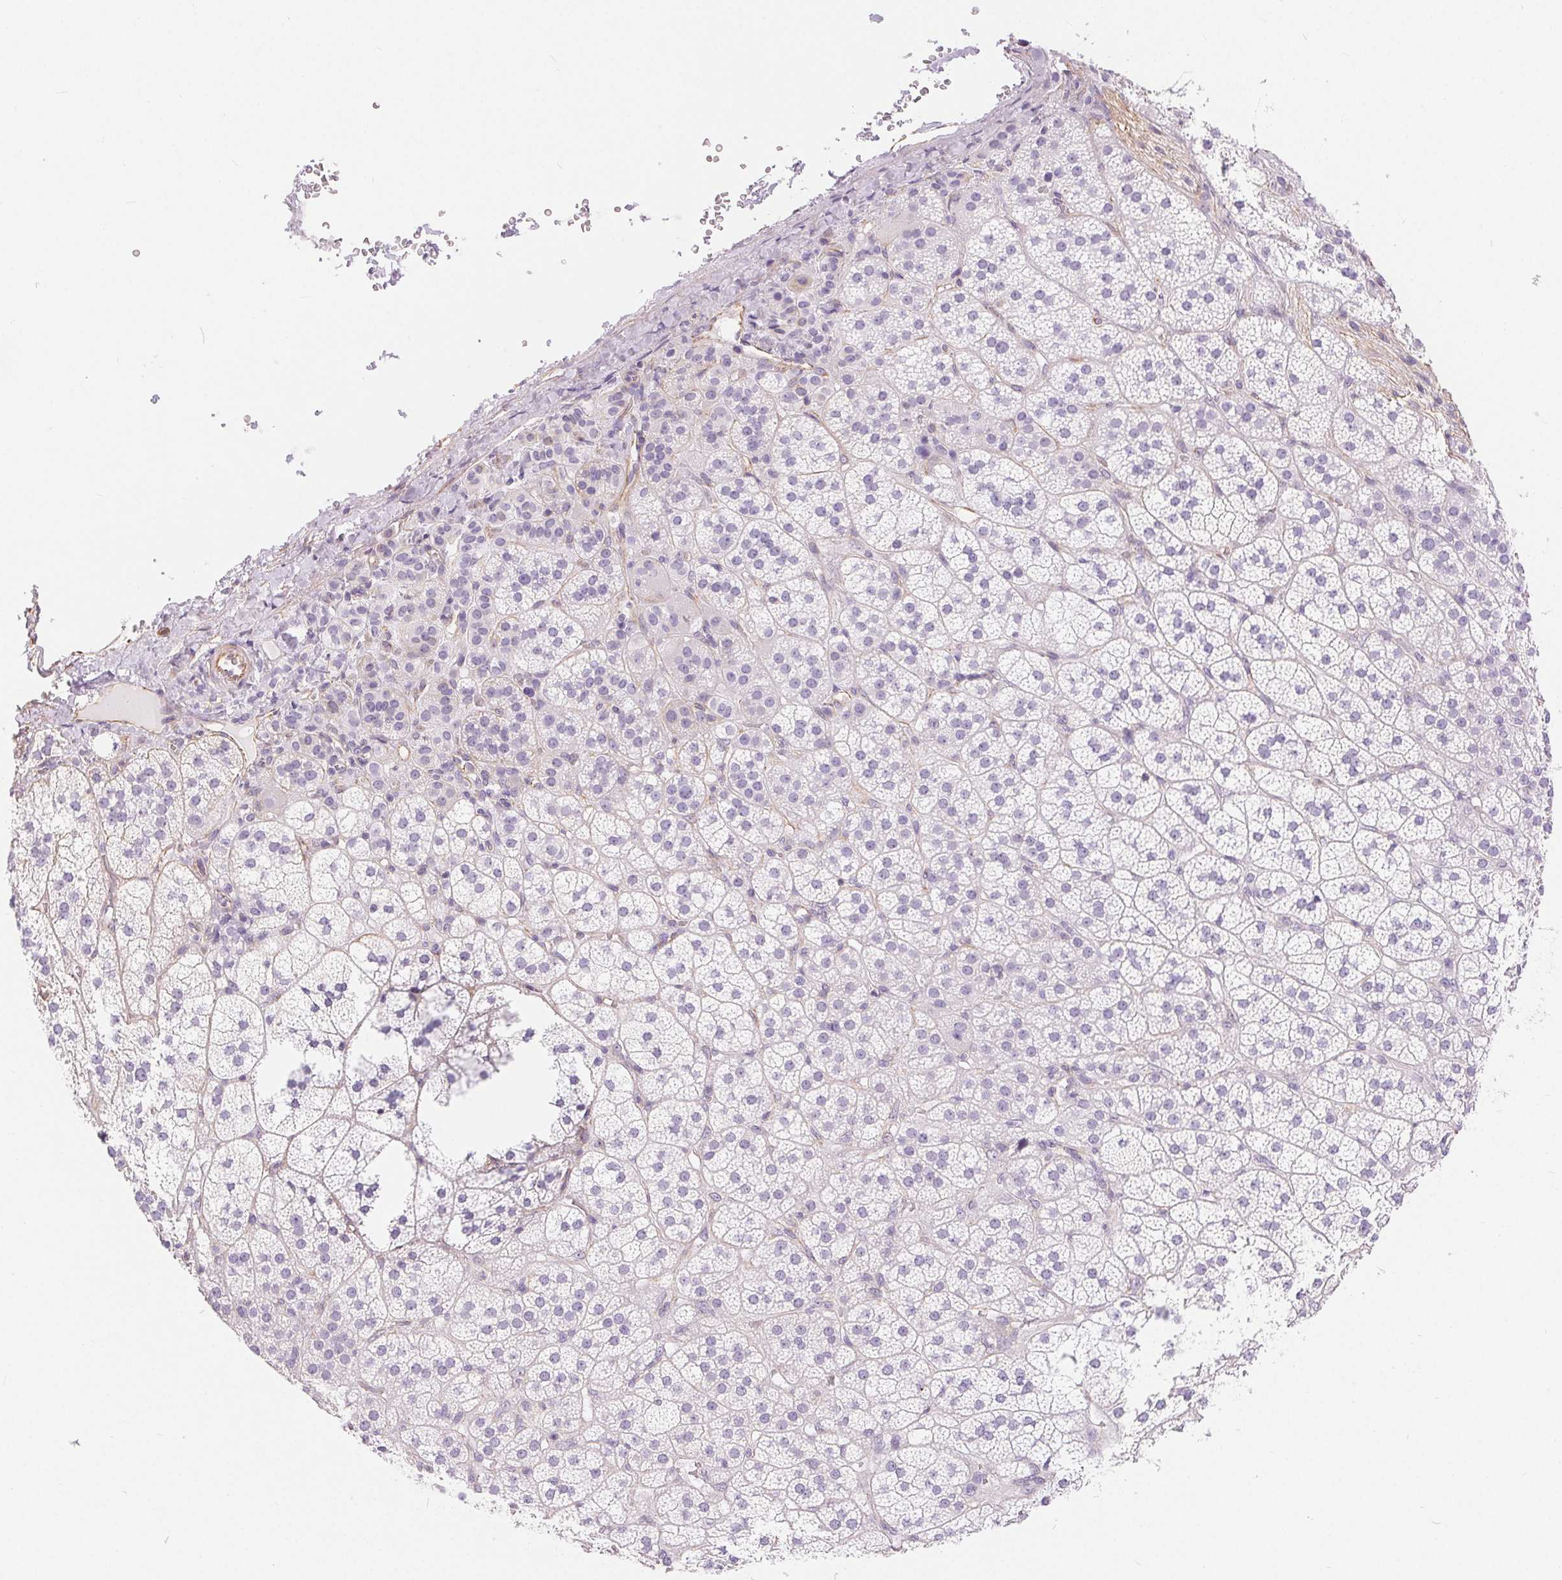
{"staining": {"intensity": "negative", "quantity": "none", "location": "none"}, "tissue": "adrenal gland", "cell_type": "Glandular cells", "image_type": "normal", "snomed": [{"axis": "morphology", "description": "Normal tissue, NOS"}, {"axis": "topography", "description": "Adrenal gland"}], "caption": "A high-resolution micrograph shows immunohistochemistry (IHC) staining of benign adrenal gland, which displays no significant positivity in glandular cells.", "gene": "GFAP", "patient": {"sex": "female", "age": 60}}